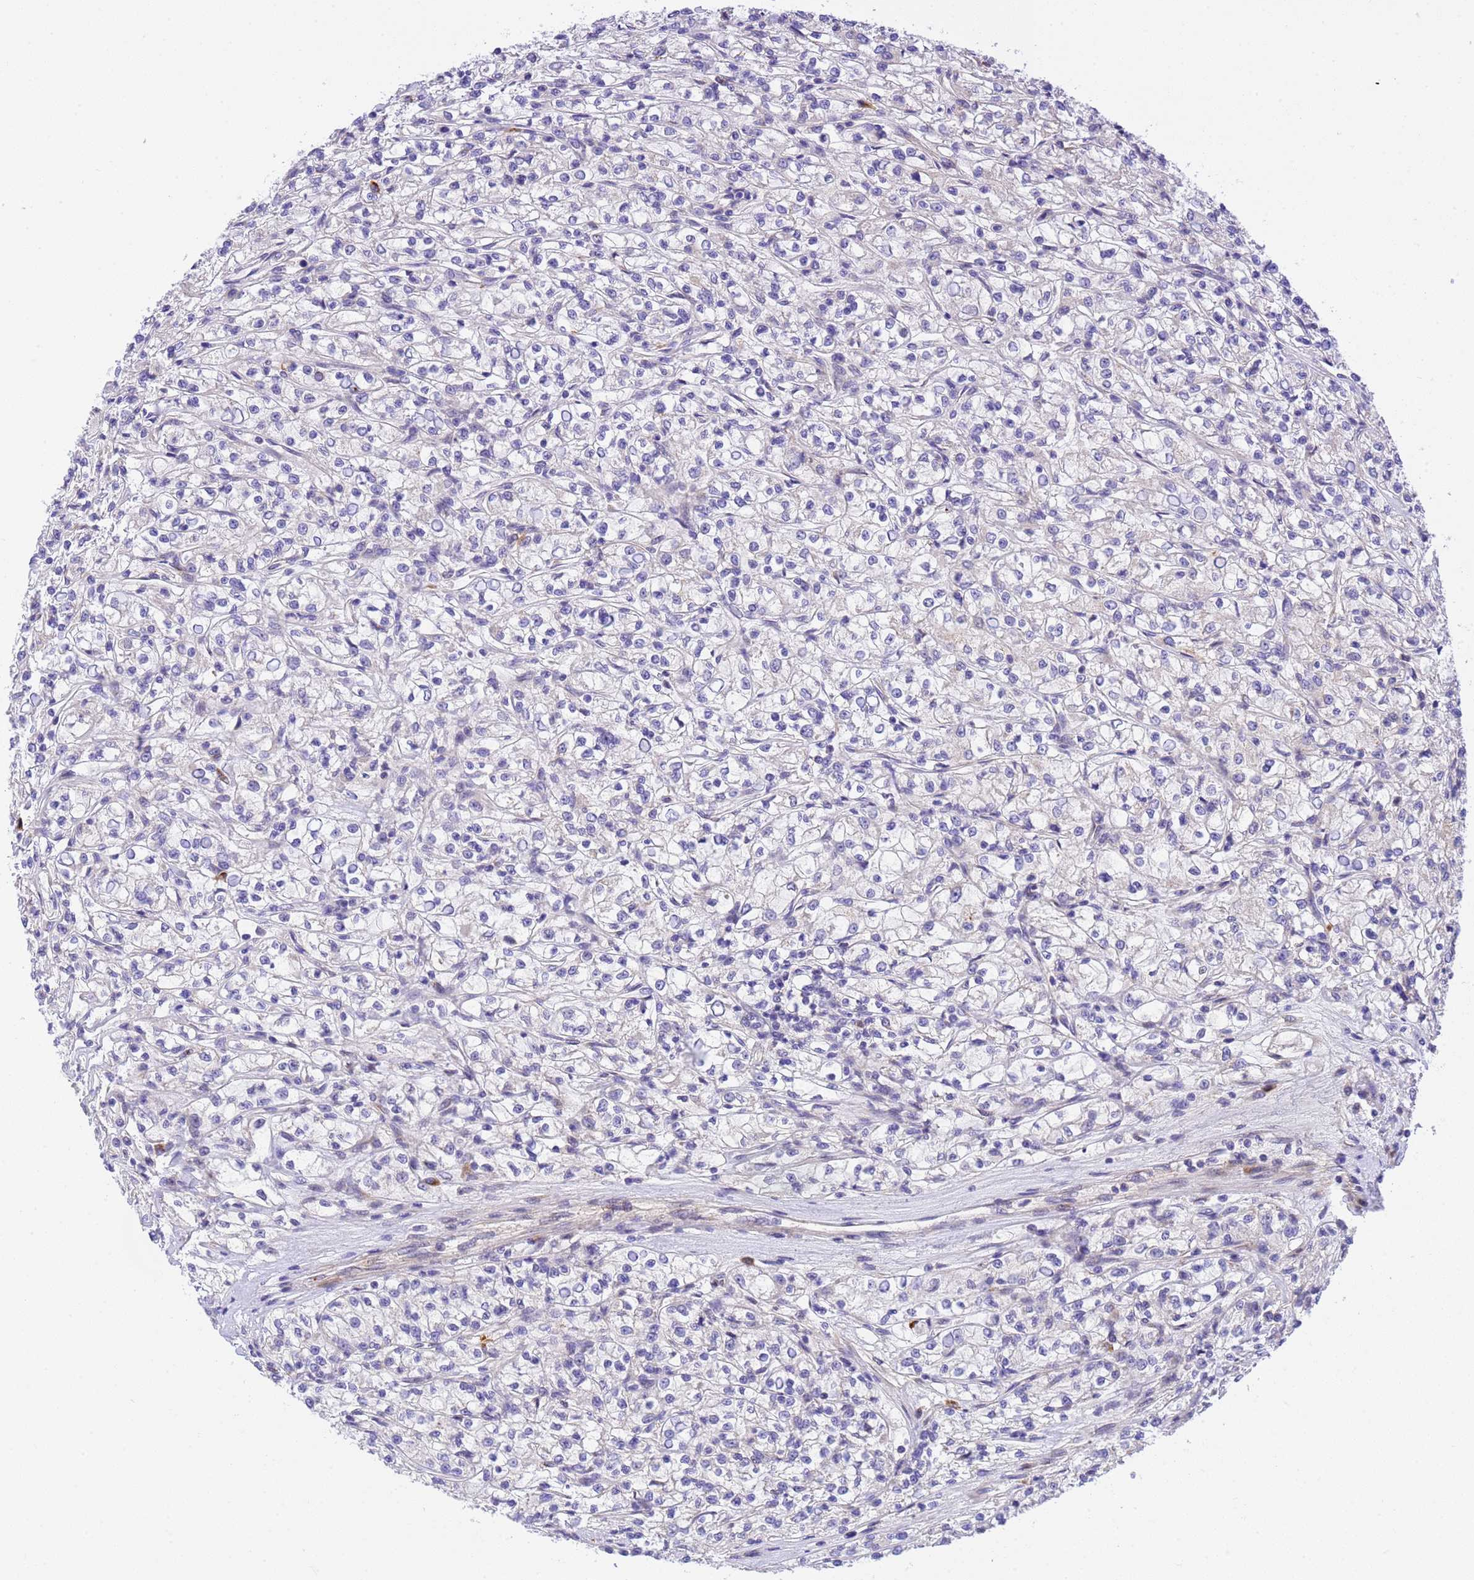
{"staining": {"intensity": "negative", "quantity": "none", "location": "none"}, "tissue": "renal cancer", "cell_type": "Tumor cells", "image_type": "cancer", "snomed": [{"axis": "morphology", "description": "Adenocarcinoma, NOS"}, {"axis": "topography", "description": "Kidney"}], "caption": "Renal cancer (adenocarcinoma) was stained to show a protein in brown. There is no significant expression in tumor cells.", "gene": "RHBDD3", "patient": {"sex": "female", "age": 59}}